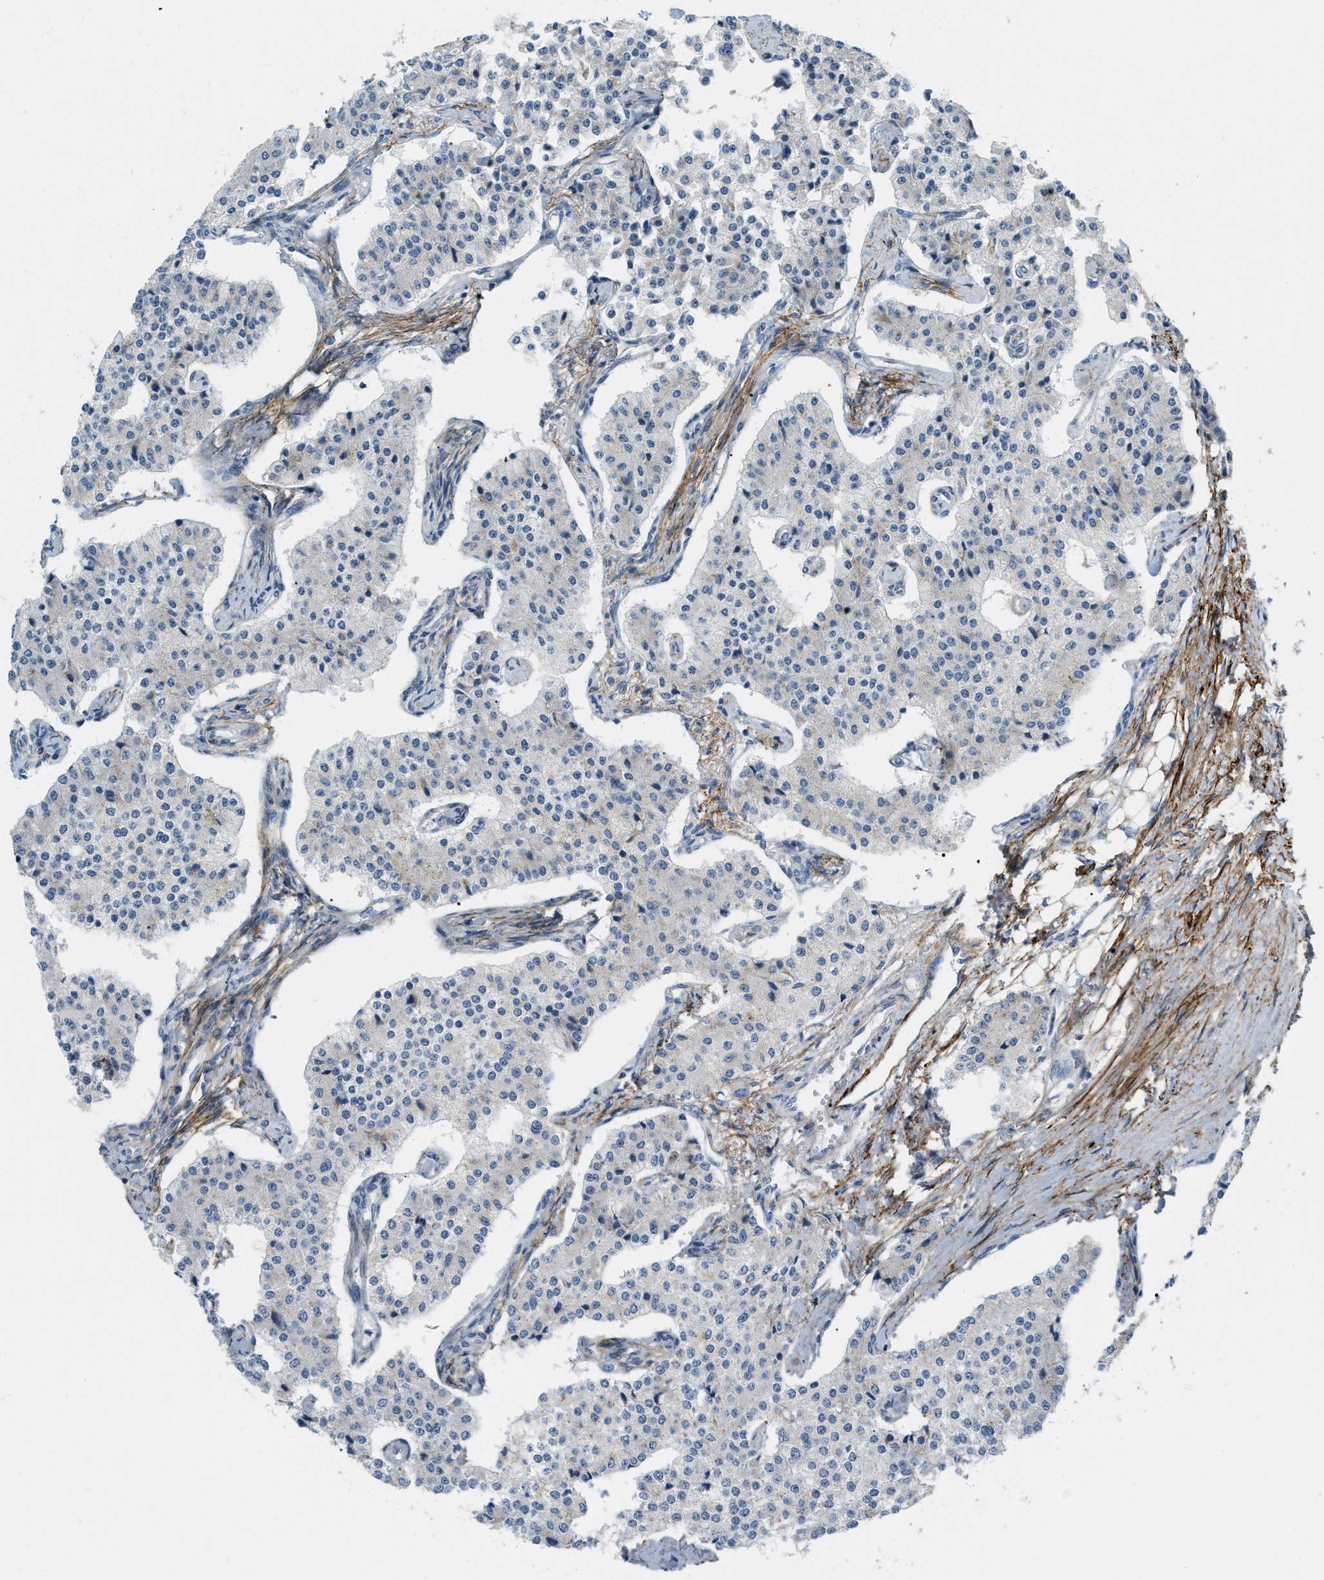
{"staining": {"intensity": "negative", "quantity": "none", "location": "none"}, "tissue": "carcinoid", "cell_type": "Tumor cells", "image_type": "cancer", "snomed": [{"axis": "morphology", "description": "Carcinoid, malignant, NOS"}, {"axis": "topography", "description": "Colon"}], "caption": "DAB (3,3'-diaminobenzidine) immunohistochemical staining of human malignant carcinoid reveals no significant staining in tumor cells. Brightfield microscopy of immunohistochemistry stained with DAB (brown) and hematoxylin (blue), captured at high magnification.", "gene": "LMBRD1", "patient": {"sex": "female", "age": 52}}